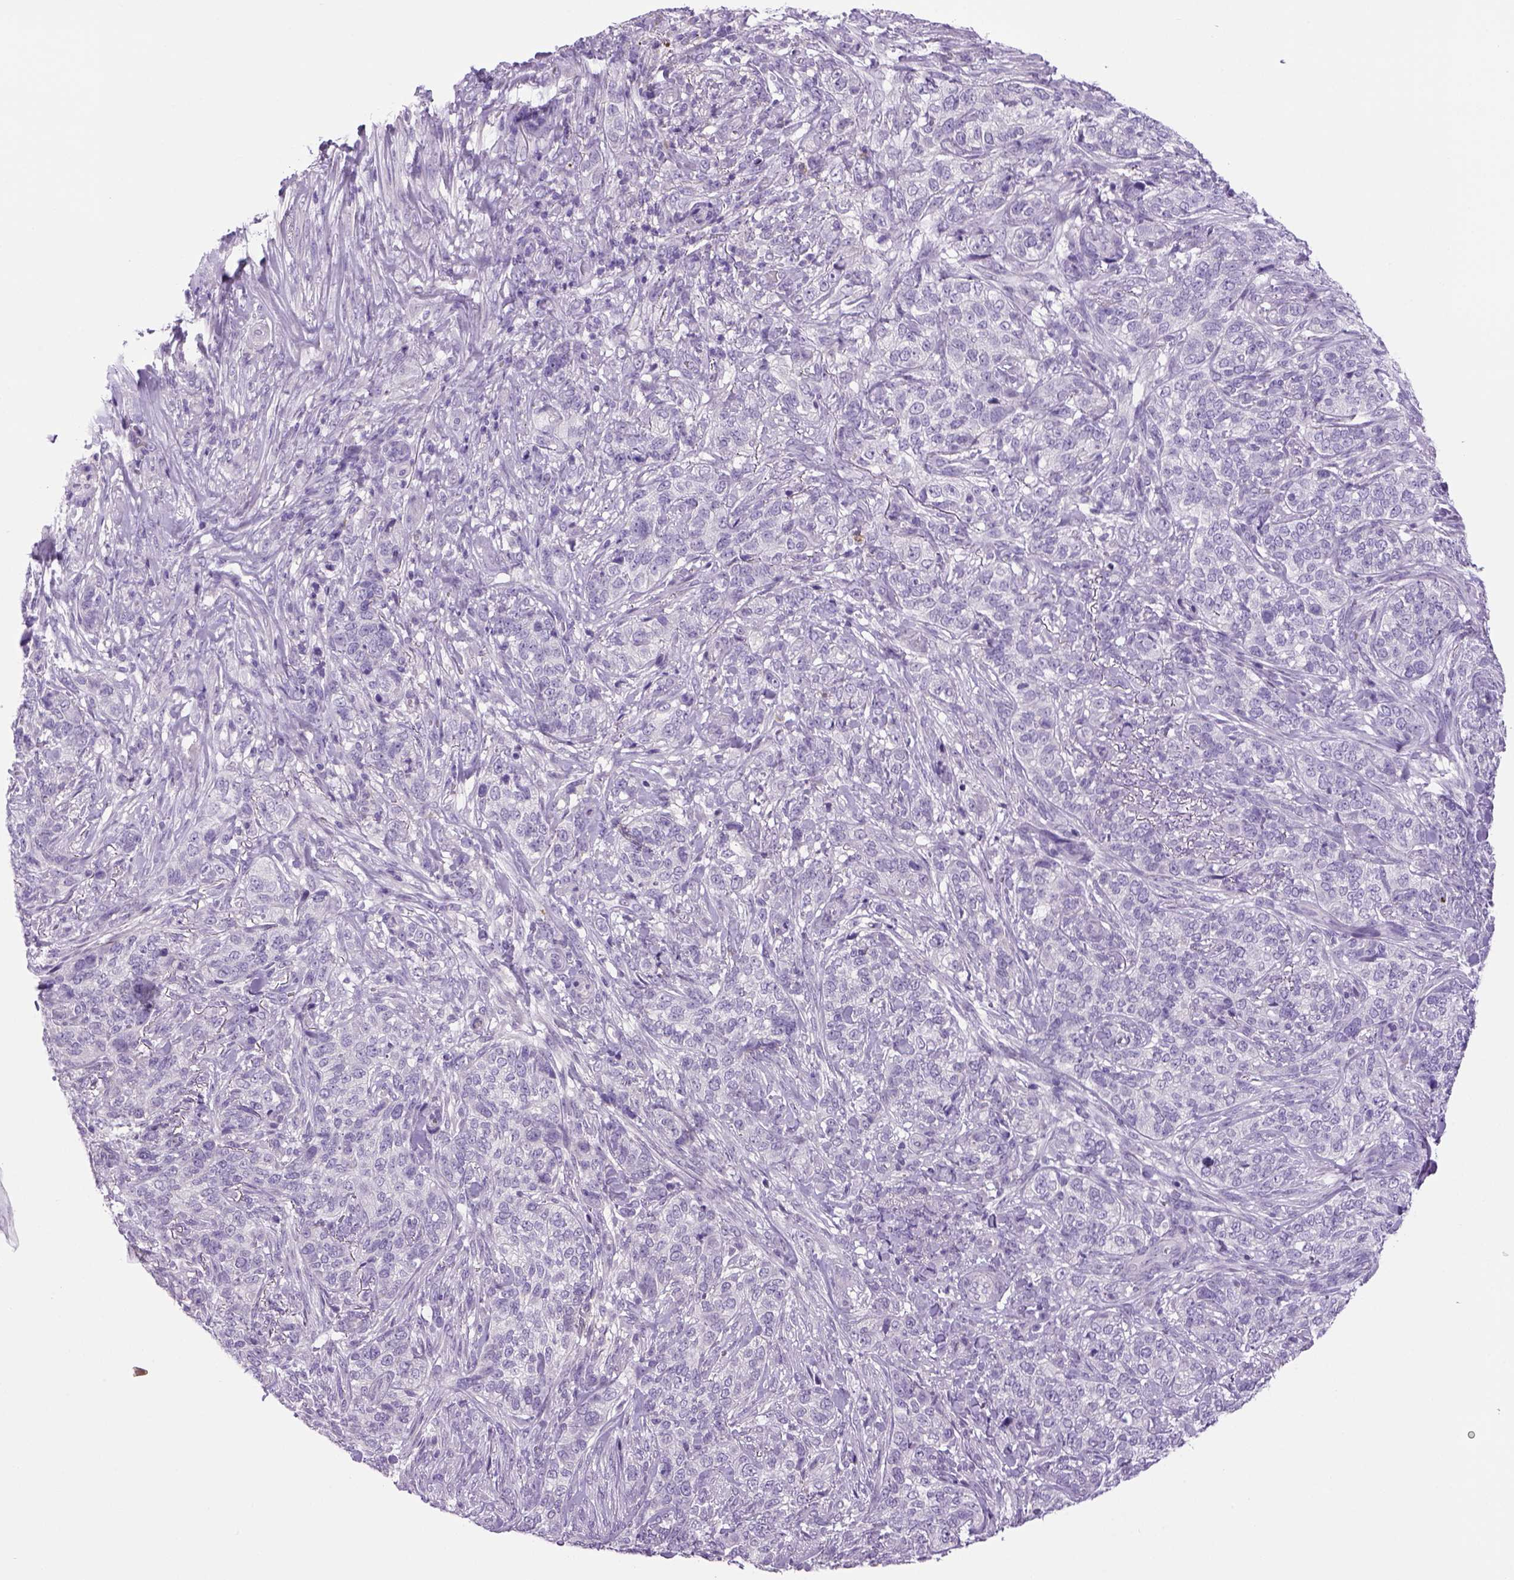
{"staining": {"intensity": "negative", "quantity": "none", "location": "none"}, "tissue": "skin cancer", "cell_type": "Tumor cells", "image_type": "cancer", "snomed": [{"axis": "morphology", "description": "Basal cell carcinoma"}, {"axis": "topography", "description": "Skin"}], "caption": "Immunohistochemistry (IHC) histopathology image of neoplastic tissue: skin cancer (basal cell carcinoma) stained with DAB reveals no significant protein staining in tumor cells.", "gene": "DBH", "patient": {"sex": "female", "age": 69}}